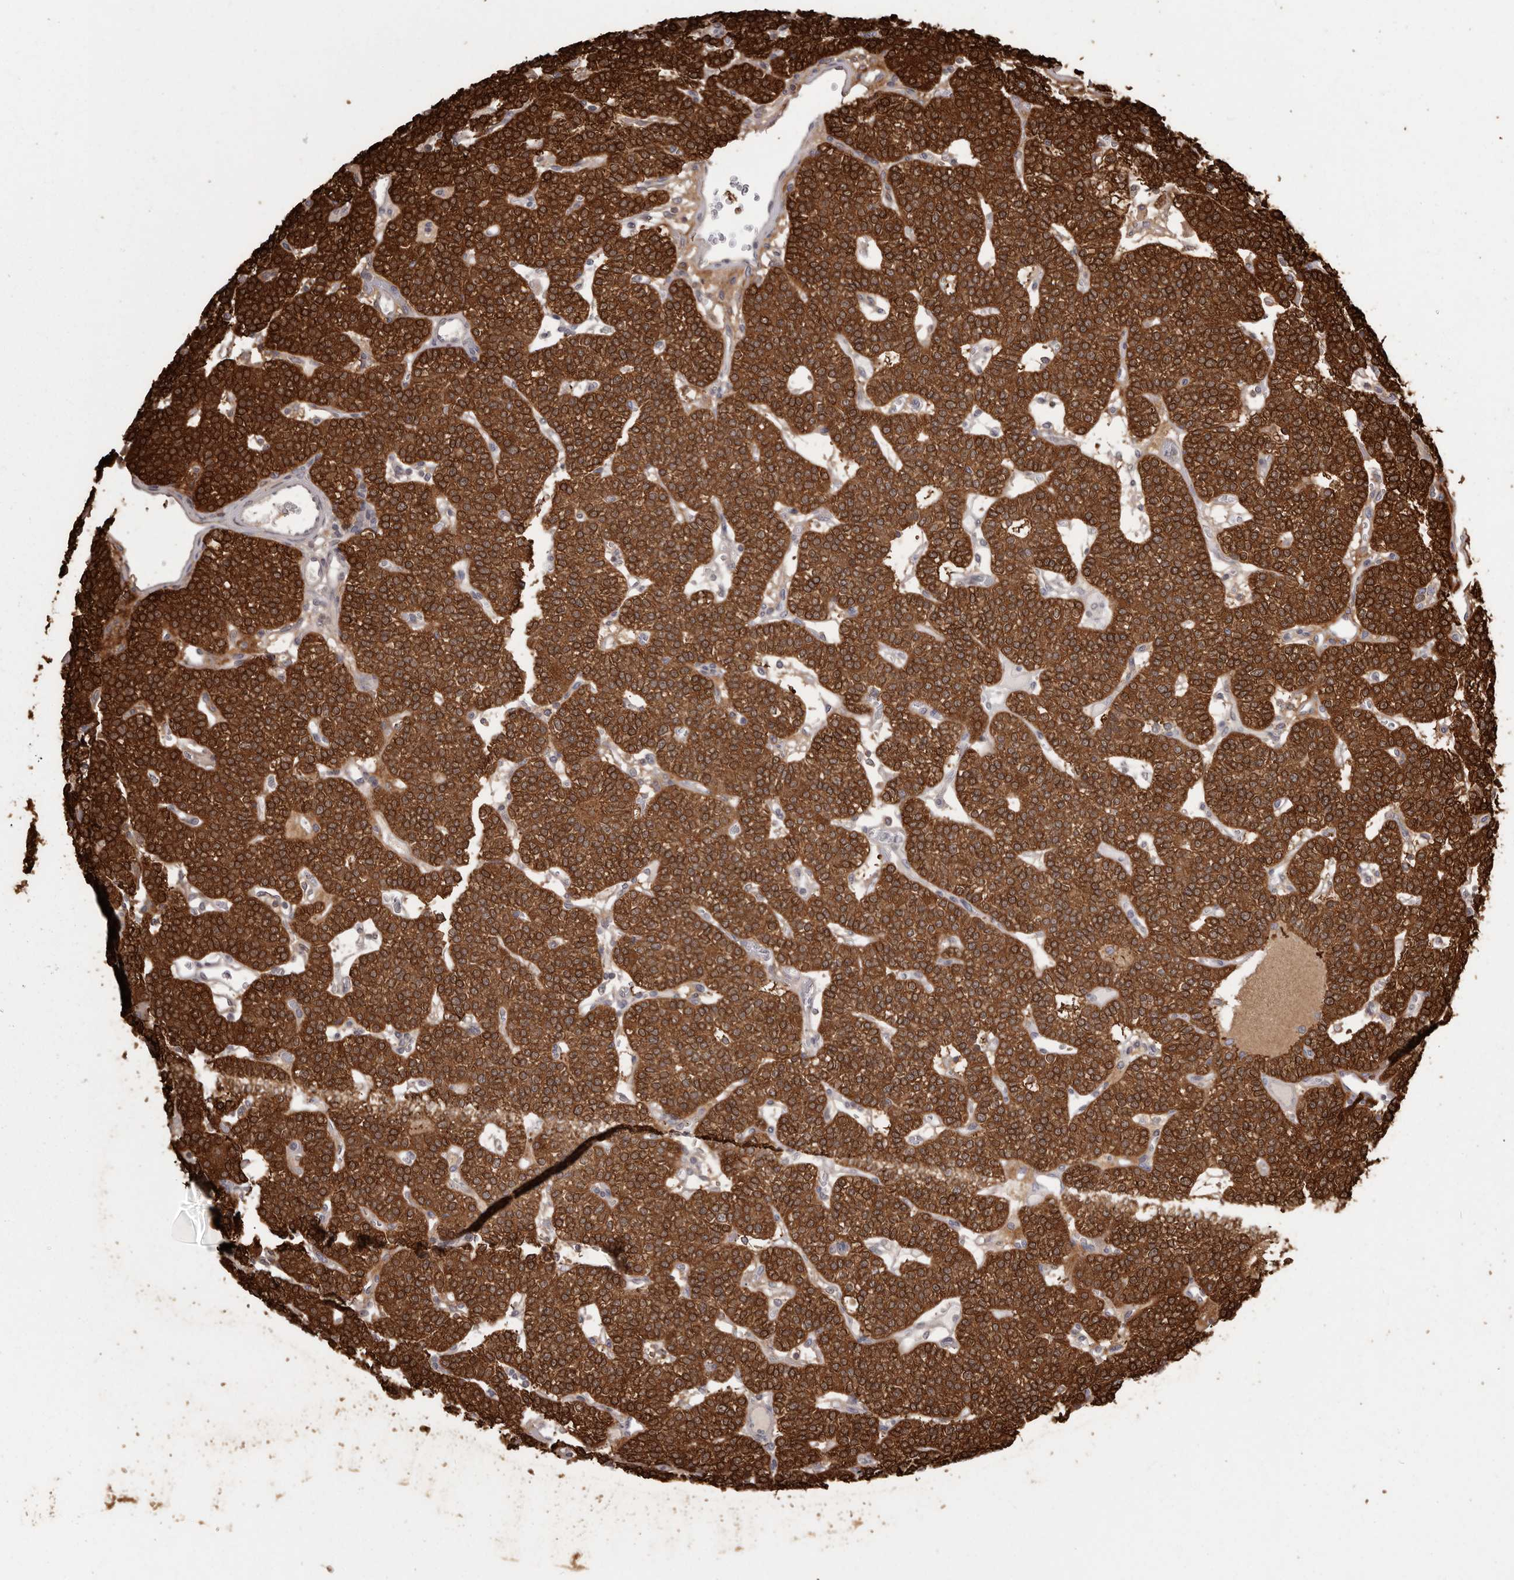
{"staining": {"intensity": "strong", "quantity": ">75%", "location": "cytoplasmic/membranous"}, "tissue": "parathyroid gland", "cell_type": "Glandular cells", "image_type": "normal", "snomed": [{"axis": "morphology", "description": "Normal tissue, NOS"}, {"axis": "topography", "description": "Parathyroid gland"}], "caption": "IHC micrograph of unremarkable human parathyroid gland stained for a protein (brown), which displays high levels of strong cytoplasmic/membranous expression in about >75% of glandular cells.", "gene": "GFOD1", "patient": {"sex": "male", "age": 83}}